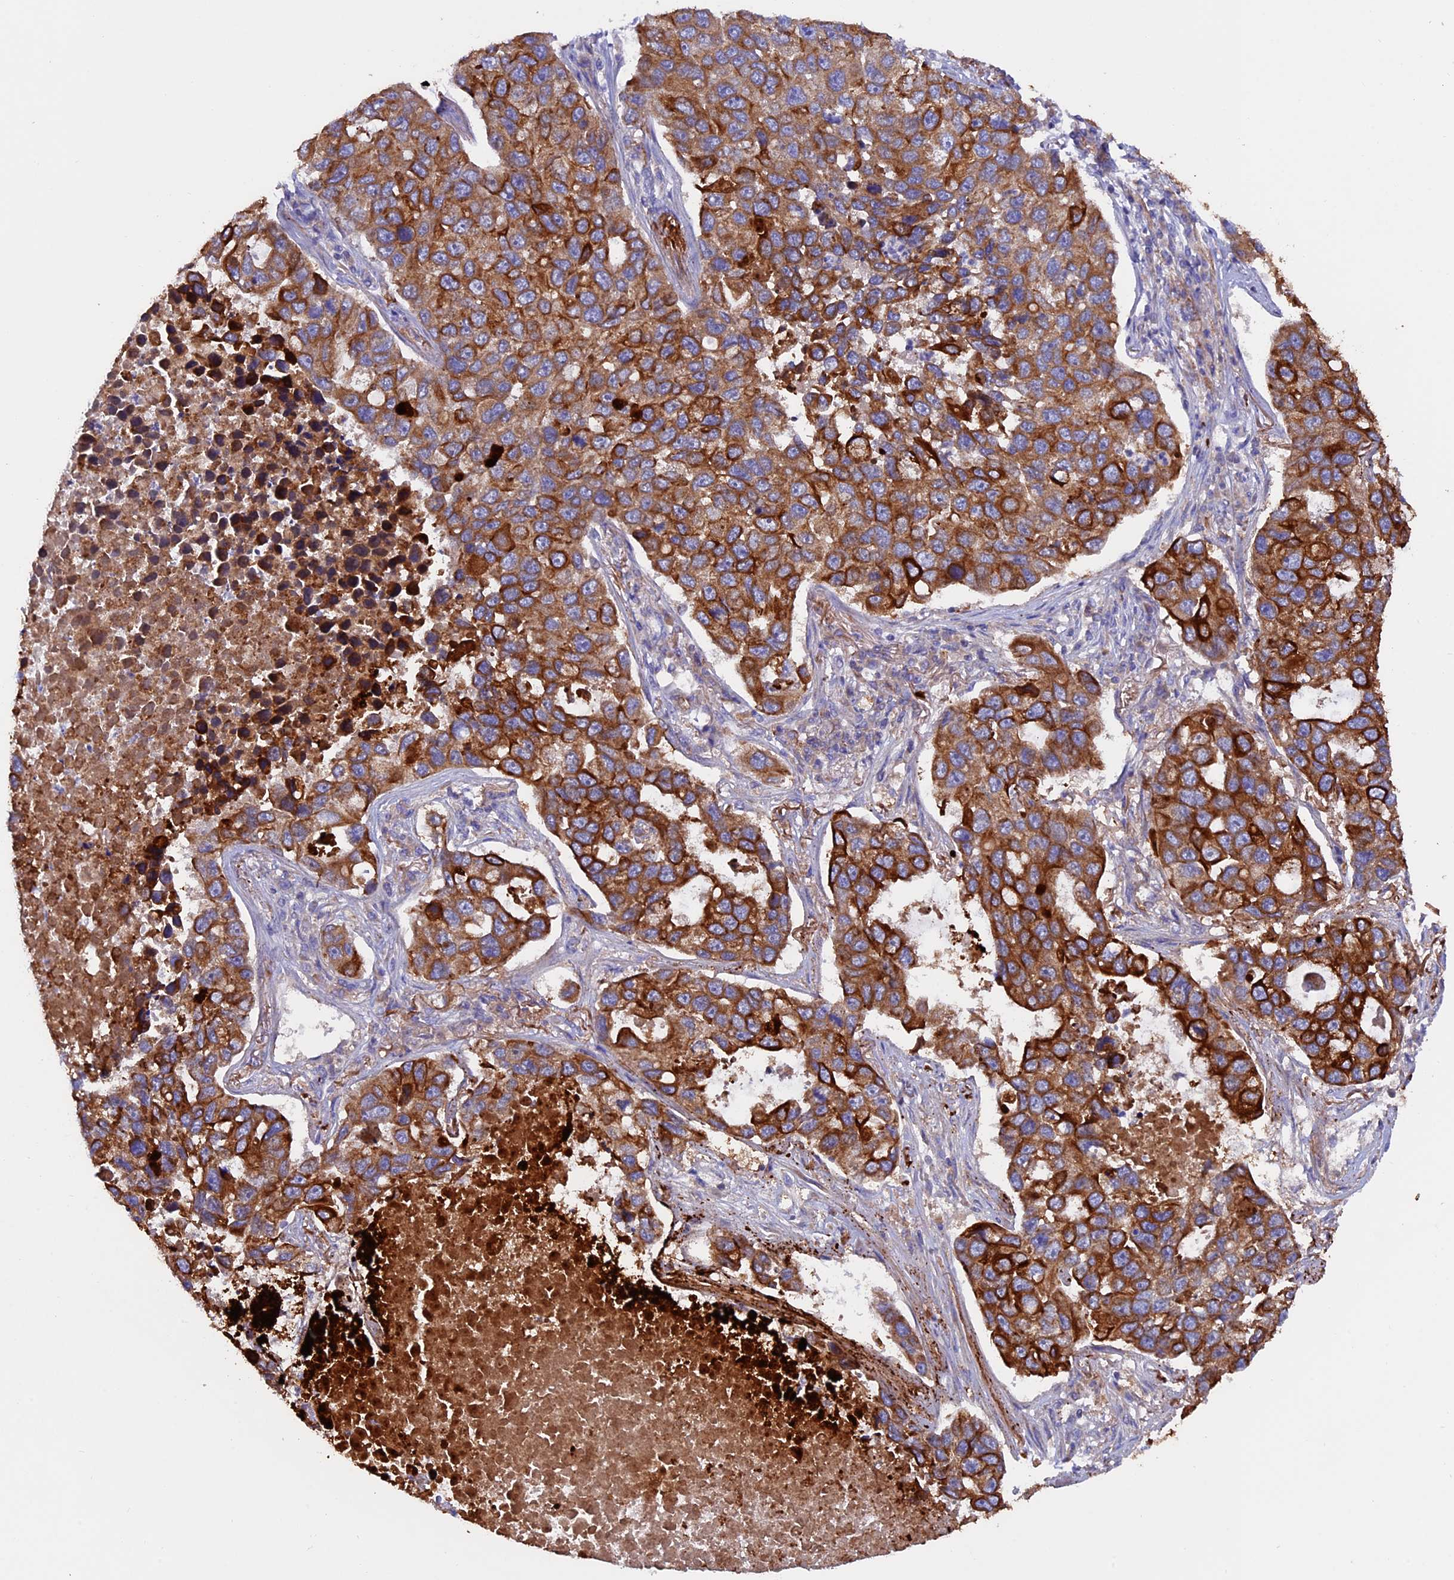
{"staining": {"intensity": "strong", "quantity": ">75%", "location": "cytoplasmic/membranous"}, "tissue": "lung cancer", "cell_type": "Tumor cells", "image_type": "cancer", "snomed": [{"axis": "morphology", "description": "Adenocarcinoma, NOS"}, {"axis": "topography", "description": "Lung"}], "caption": "Immunohistochemistry (IHC) (DAB (3,3'-diaminobenzidine)) staining of human lung cancer (adenocarcinoma) demonstrates strong cytoplasmic/membranous protein staining in about >75% of tumor cells.", "gene": "PTPN9", "patient": {"sex": "male", "age": 64}}